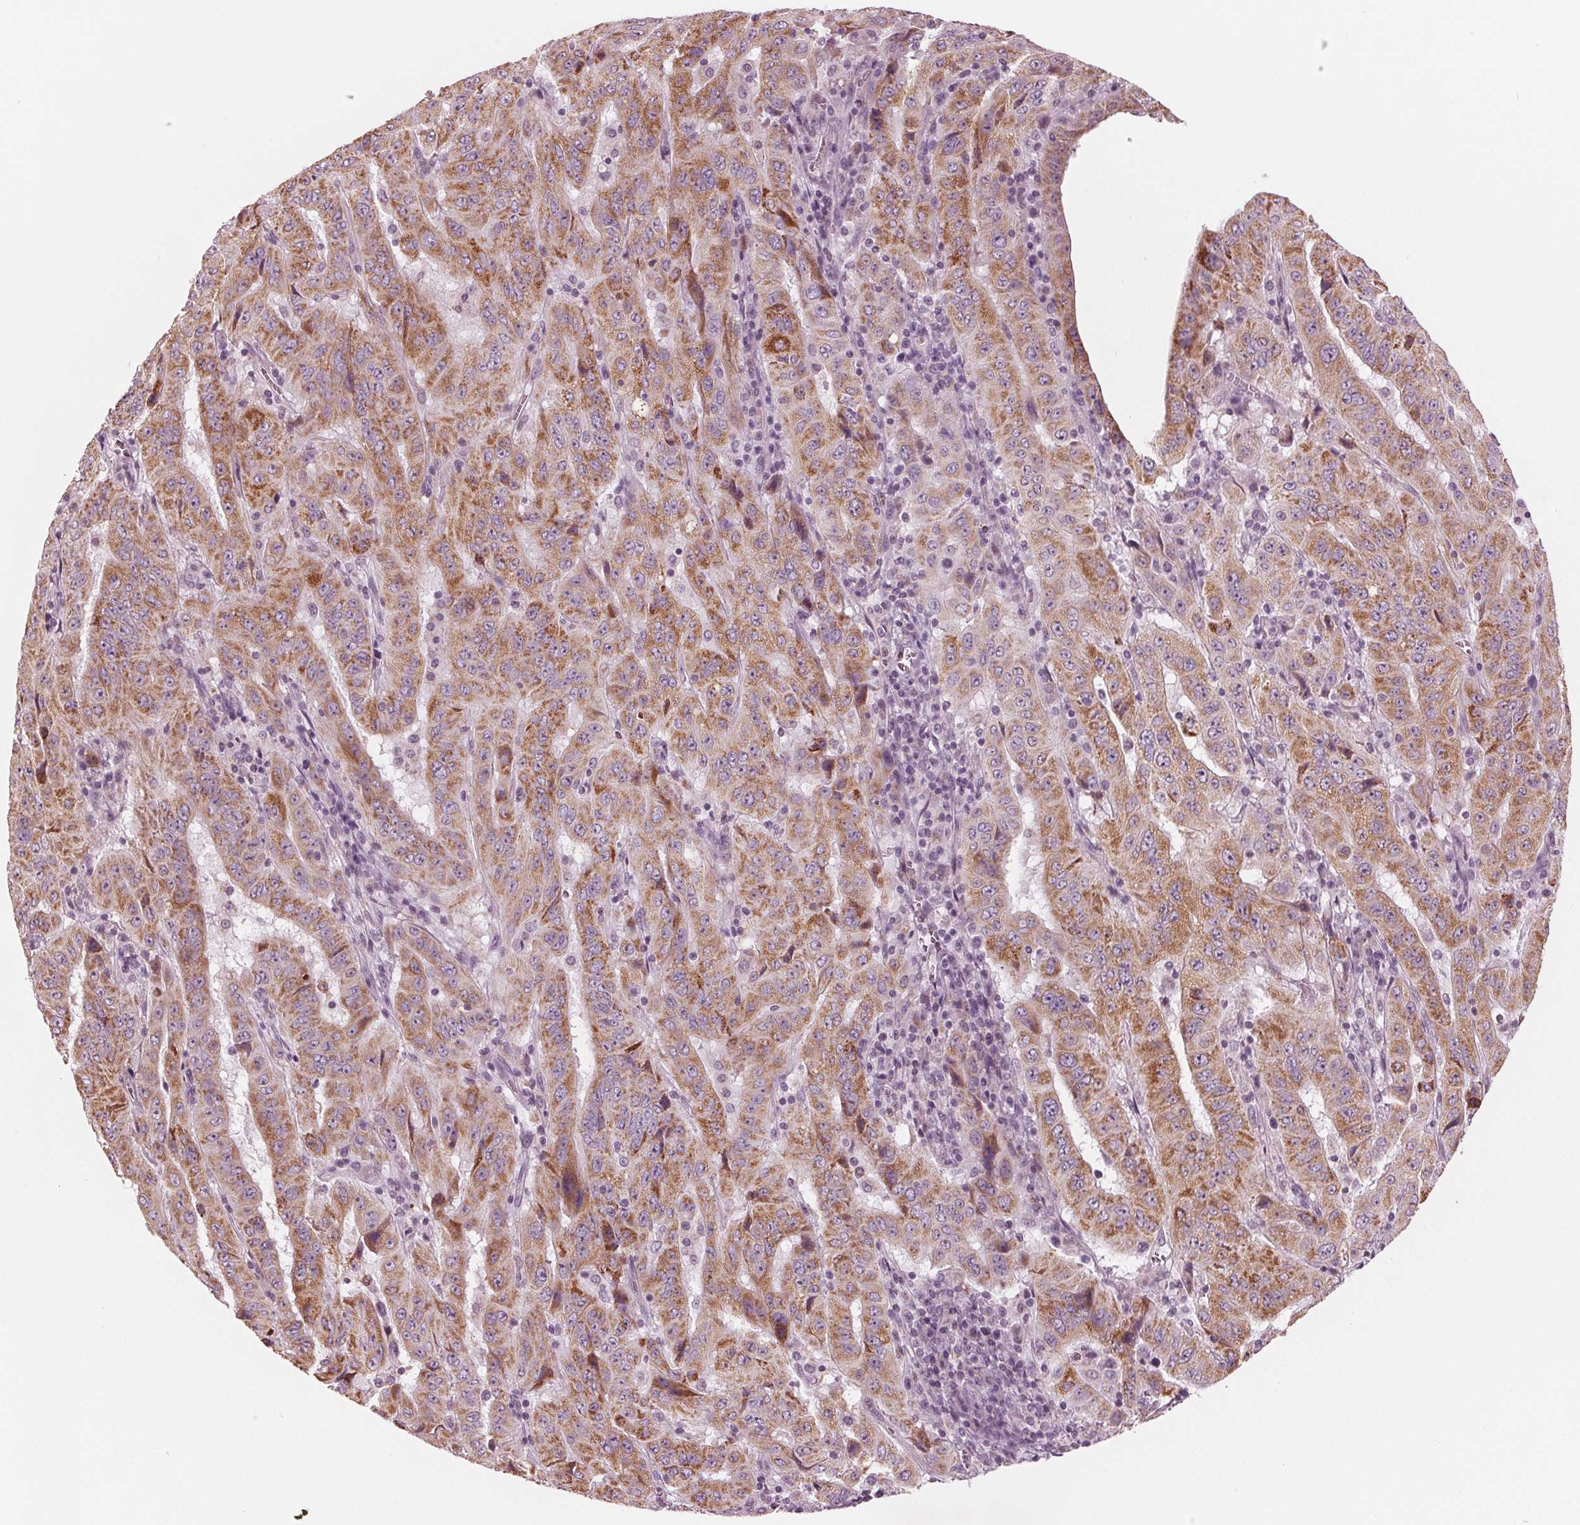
{"staining": {"intensity": "moderate", "quantity": ">75%", "location": "cytoplasmic/membranous"}, "tissue": "pancreatic cancer", "cell_type": "Tumor cells", "image_type": "cancer", "snomed": [{"axis": "morphology", "description": "Adenocarcinoma, NOS"}, {"axis": "topography", "description": "Pancreas"}], "caption": "Pancreatic cancer (adenocarcinoma) stained with a protein marker shows moderate staining in tumor cells.", "gene": "CLN6", "patient": {"sex": "male", "age": 63}}